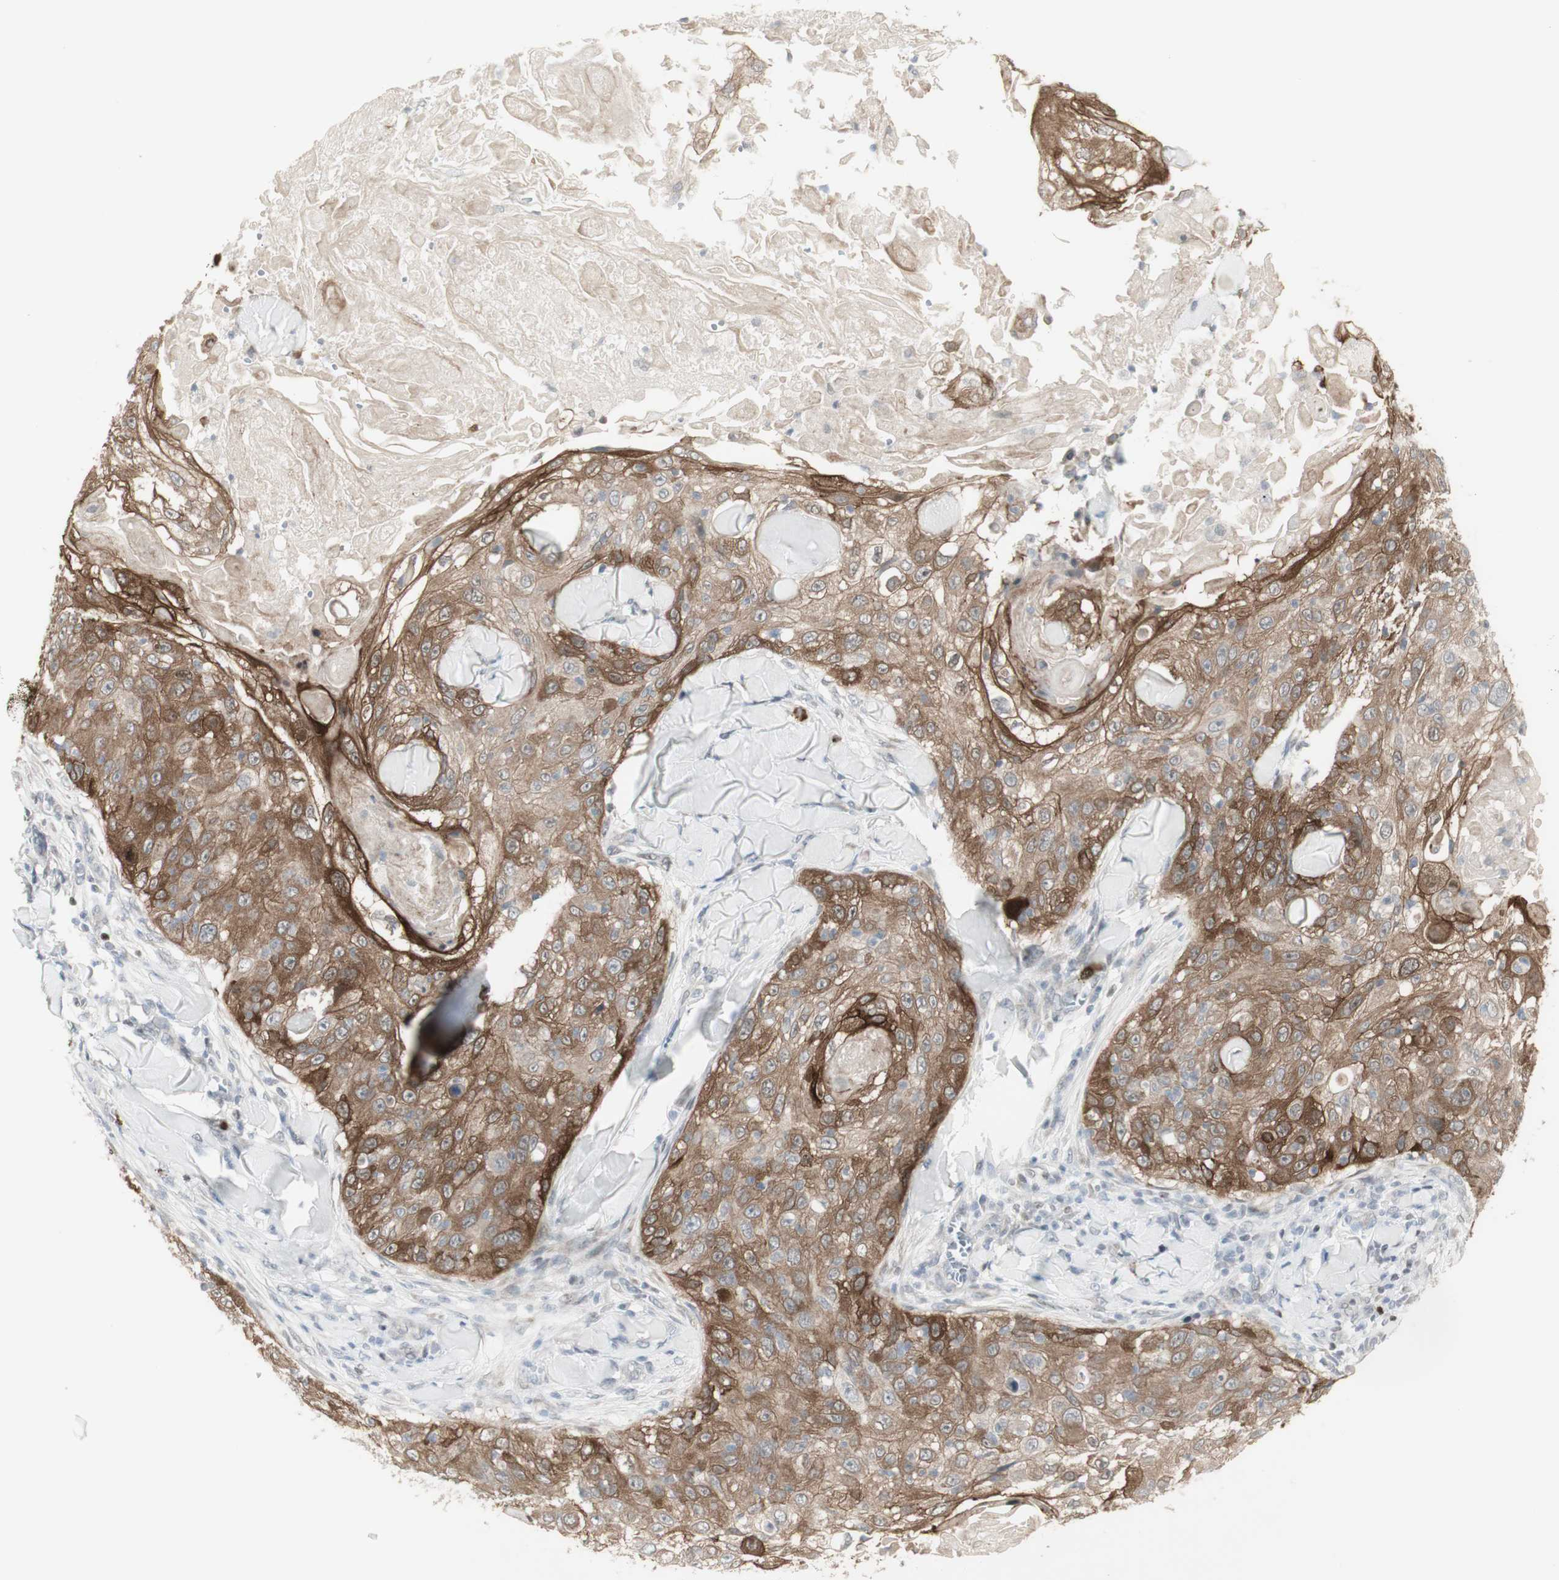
{"staining": {"intensity": "moderate", "quantity": ">75%", "location": "cytoplasmic/membranous"}, "tissue": "skin cancer", "cell_type": "Tumor cells", "image_type": "cancer", "snomed": [{"axis": "morphology", "description": "Squamous cell carcinoma, NOS"}, {"axis": "topography", "description": "Skin"}], "caption": "A medium amount of moderate cytoplasmic/membranous expression is present in about >75% of tumor cells in skin cancer tissue. The protein is shown in brown color, while the nuclei are stained blue.", "gene": "C1orf116", "patient": {"sex": "male", "age": 86}}